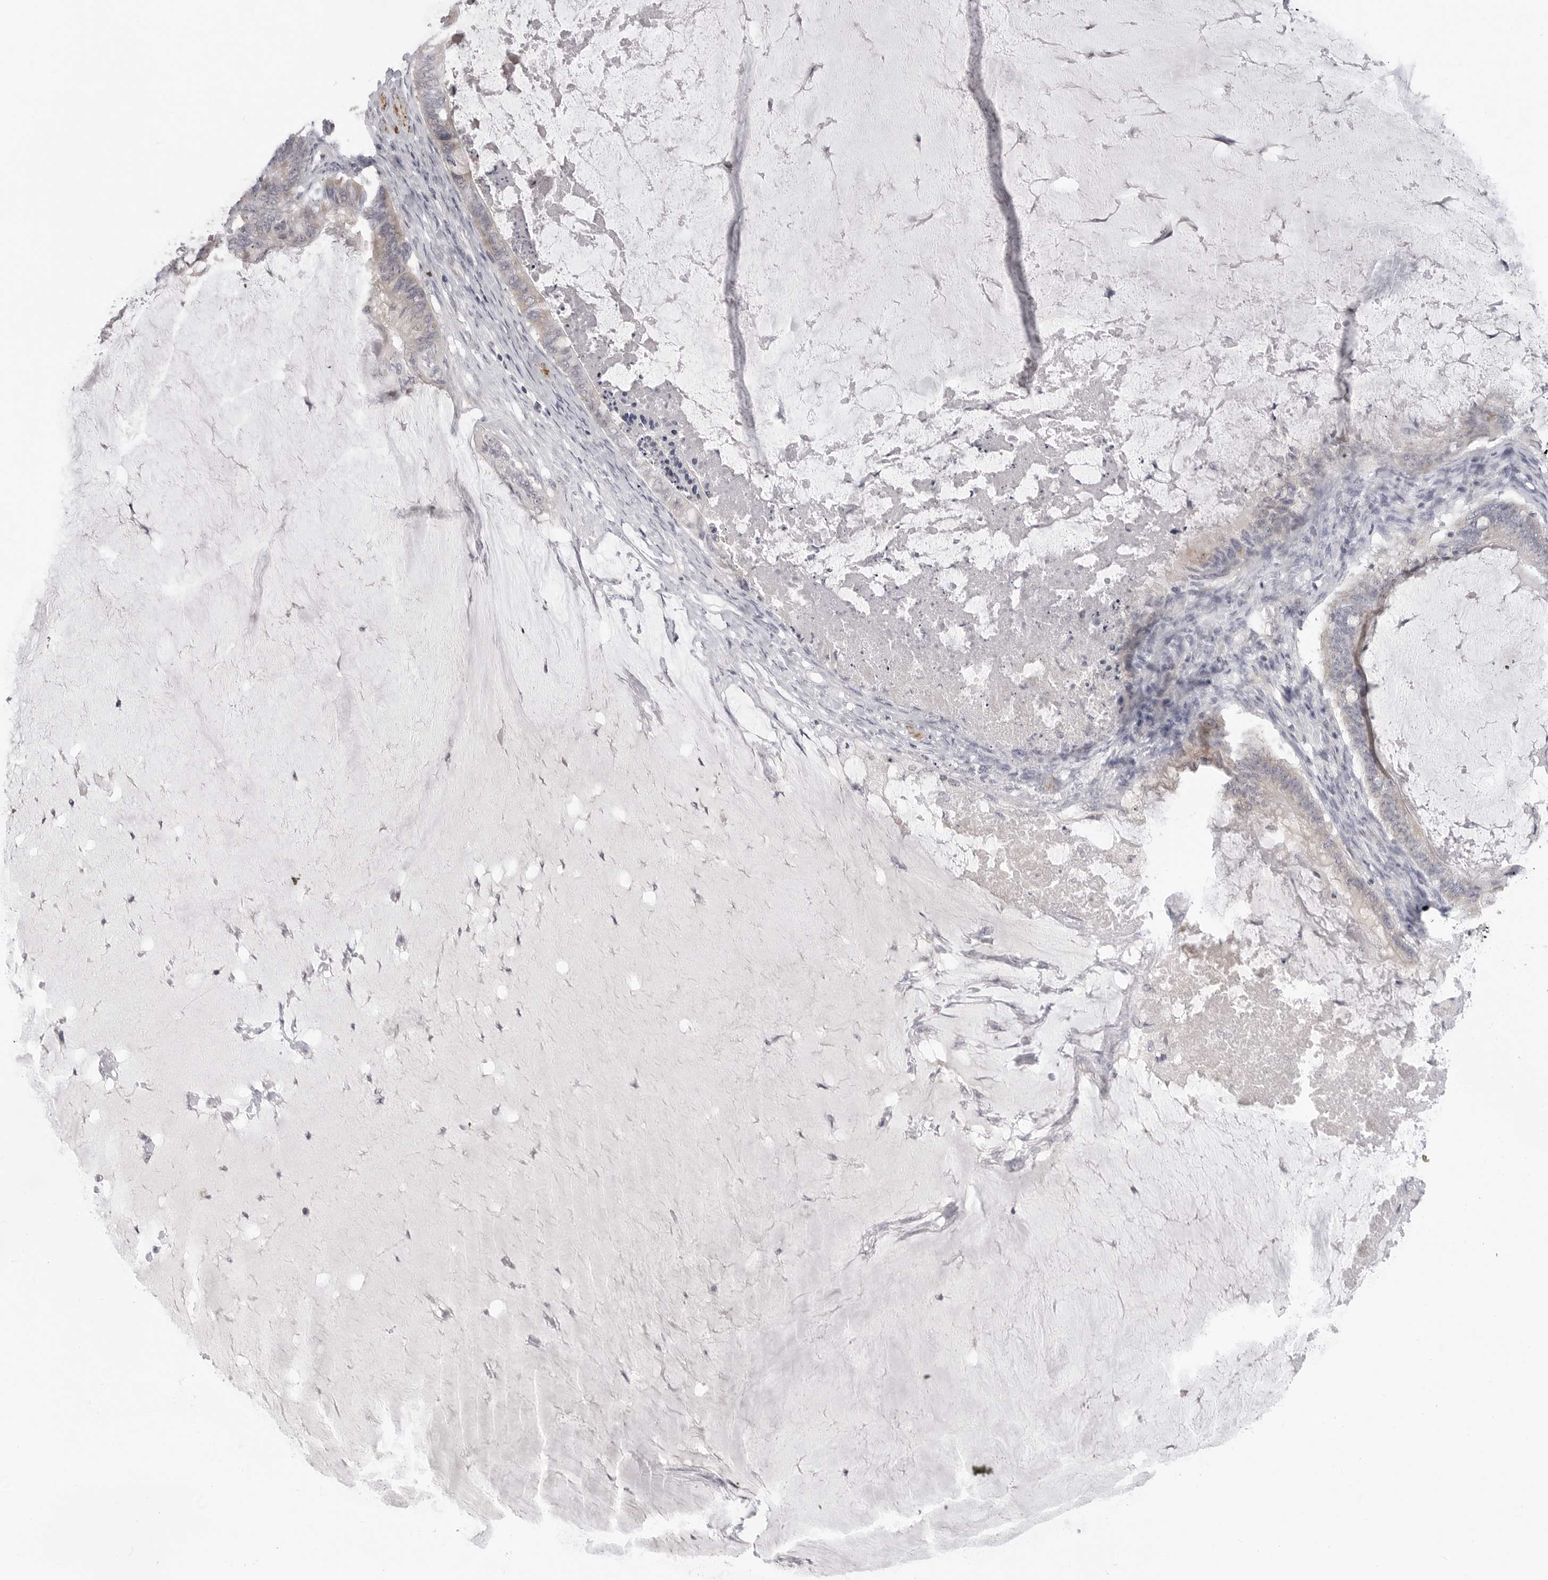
{"staining": {"intensity": "negative", "quantity": "none", "location": "none"}, "tissue": "ovarian cancer", "cell_type": "Tumor cells", "image_type": "cancer", "snomed": [{"axis": "morphology", "description": "Cystadenocarcinoma, mucinous, NOS"}, {"axis": "topography", "description": "Ovary"}], "caption": "High magnification brightfield microscopy of ovarian cancer (mucinous cystadenocarcinoma) stained with DAB (3,3'-diaminobenzidine) (brown) and counterstained with hematoxylin (blue): tumor cells show no significant expression.", "gene": "MAP7D1", "patient": {"sex": "female", "age": 61}}